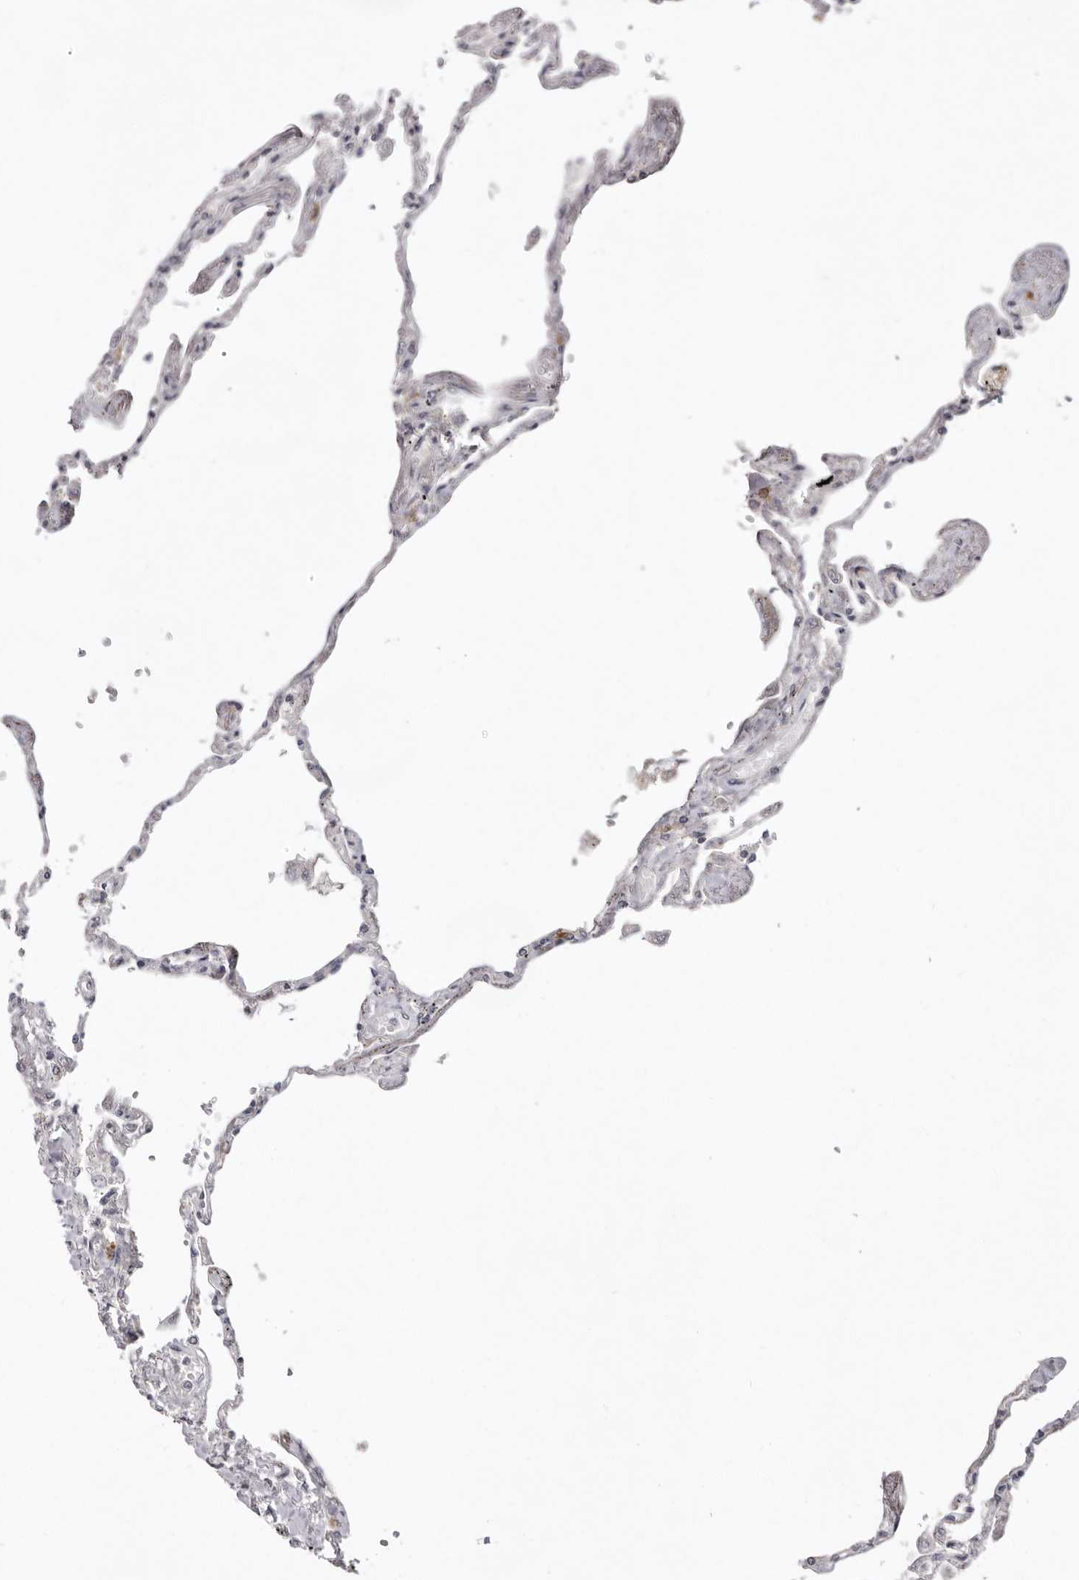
{"staining": {"intensity": "moderate", "quantity": "<25%", "location": "cytoplasmic/membranous"}, "tissue": "lung", "cell_type": "Alveolar cells", "image_type": "normal", "snomed": [{"axis": "morphology", "description": "Normal tissue, NOS"}, {"axis": "topography", "description": "Lung"}], "caption": "Immunohistochemical staining of unremarkable human lung shows <25% levels of moderate cytoplasmic/membranous protein expression in approximately <25% of alveolar cells.", "gene": "NSUN4", "patient": {"sex": "female", "age": 67}}